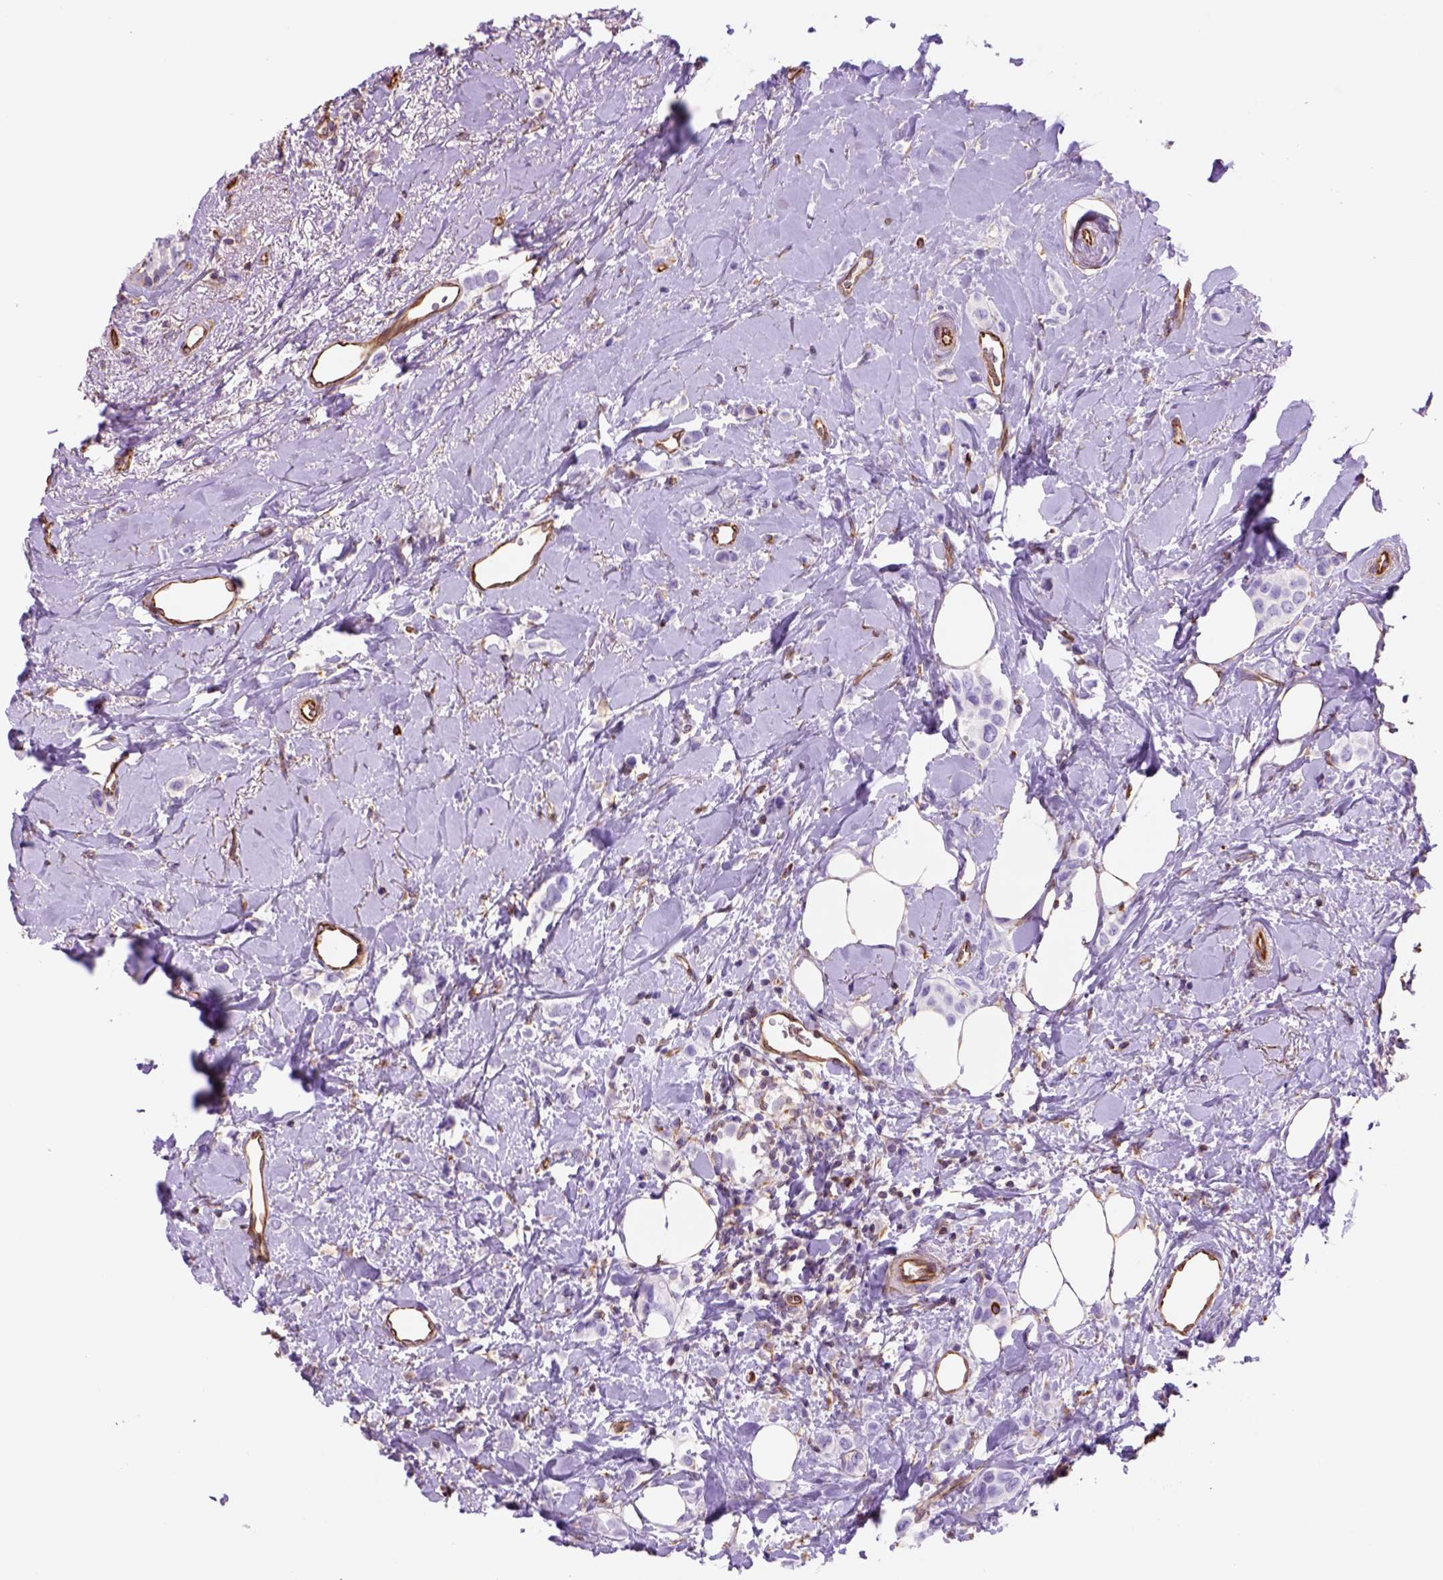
{"staining": {"intensity": "negative", "quantity": "none", "location": "none"}, "tissue": "breast cancer", "cell_type": "Tumor cells", "image_type": "cancer", "snomed": [{"axis": "morphology", "description": "Lobular carcinoma"}, {"axis": "topography", "description": "Breast"}], "caption": "Immunohistochemistry of human lobular carcinoma (breast) reveals no expression in tumor cells.", "gene": "ZZZ3", "patient": {"sex": "female", "age": 66}}